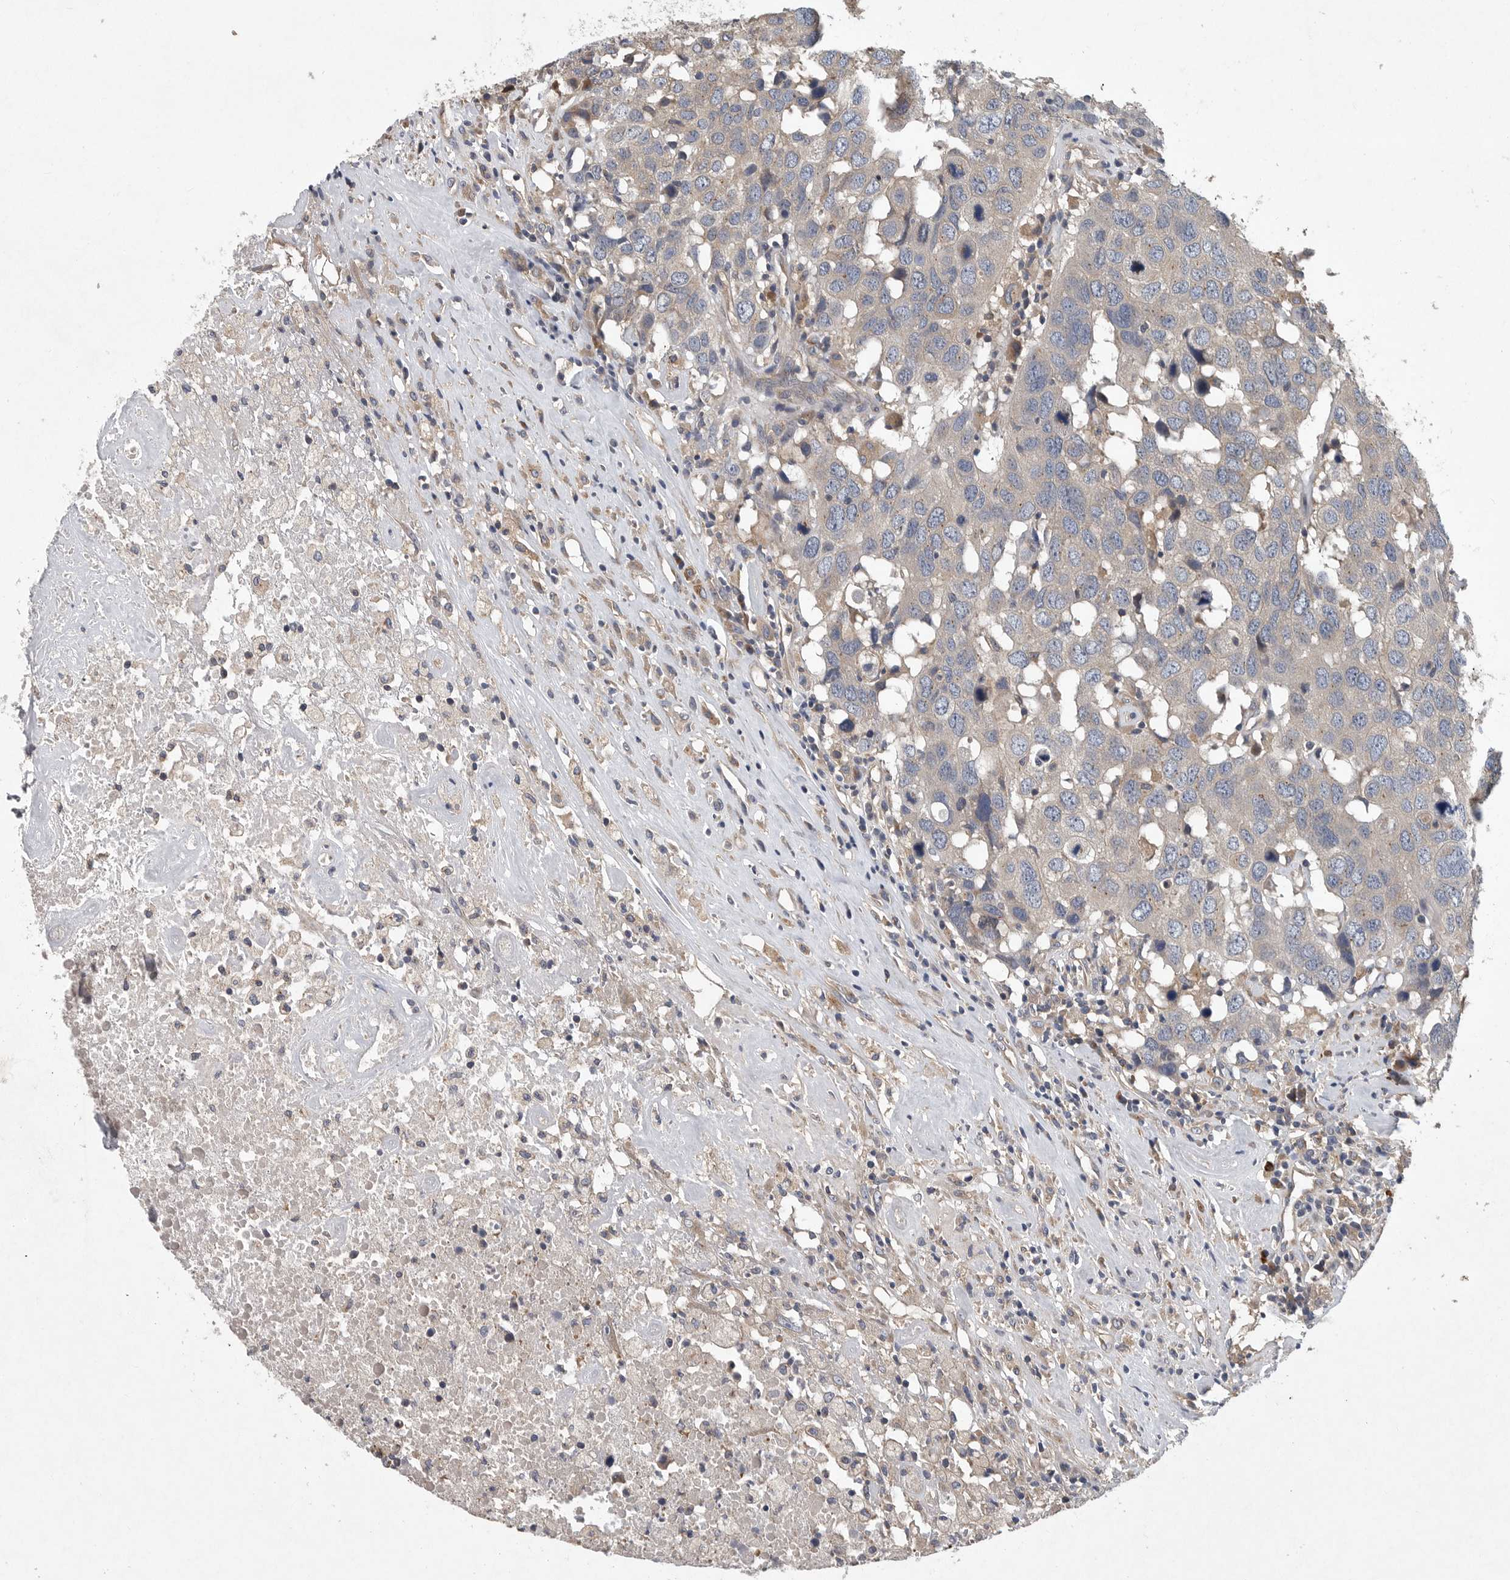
{"staining": {"intensity": "negative", "quantity": "none", "location": "none"}, "tissue": "head and neck cancer", "cell_type": "Tumor cells", "image_type": "cancer", "snomed": [{"axis": "morphology", "description": "Squamous cell carcinoma, NOS"}, {"axis": "topography", "description": "Head-Neck"}], "caption": "Squamous cell carcinoma (head and neck) was stained to show a protein in brown. There is no significant expression in tumor cells.", "gene": "OXR1", "patient": {"sex": "male", "age": 66}}